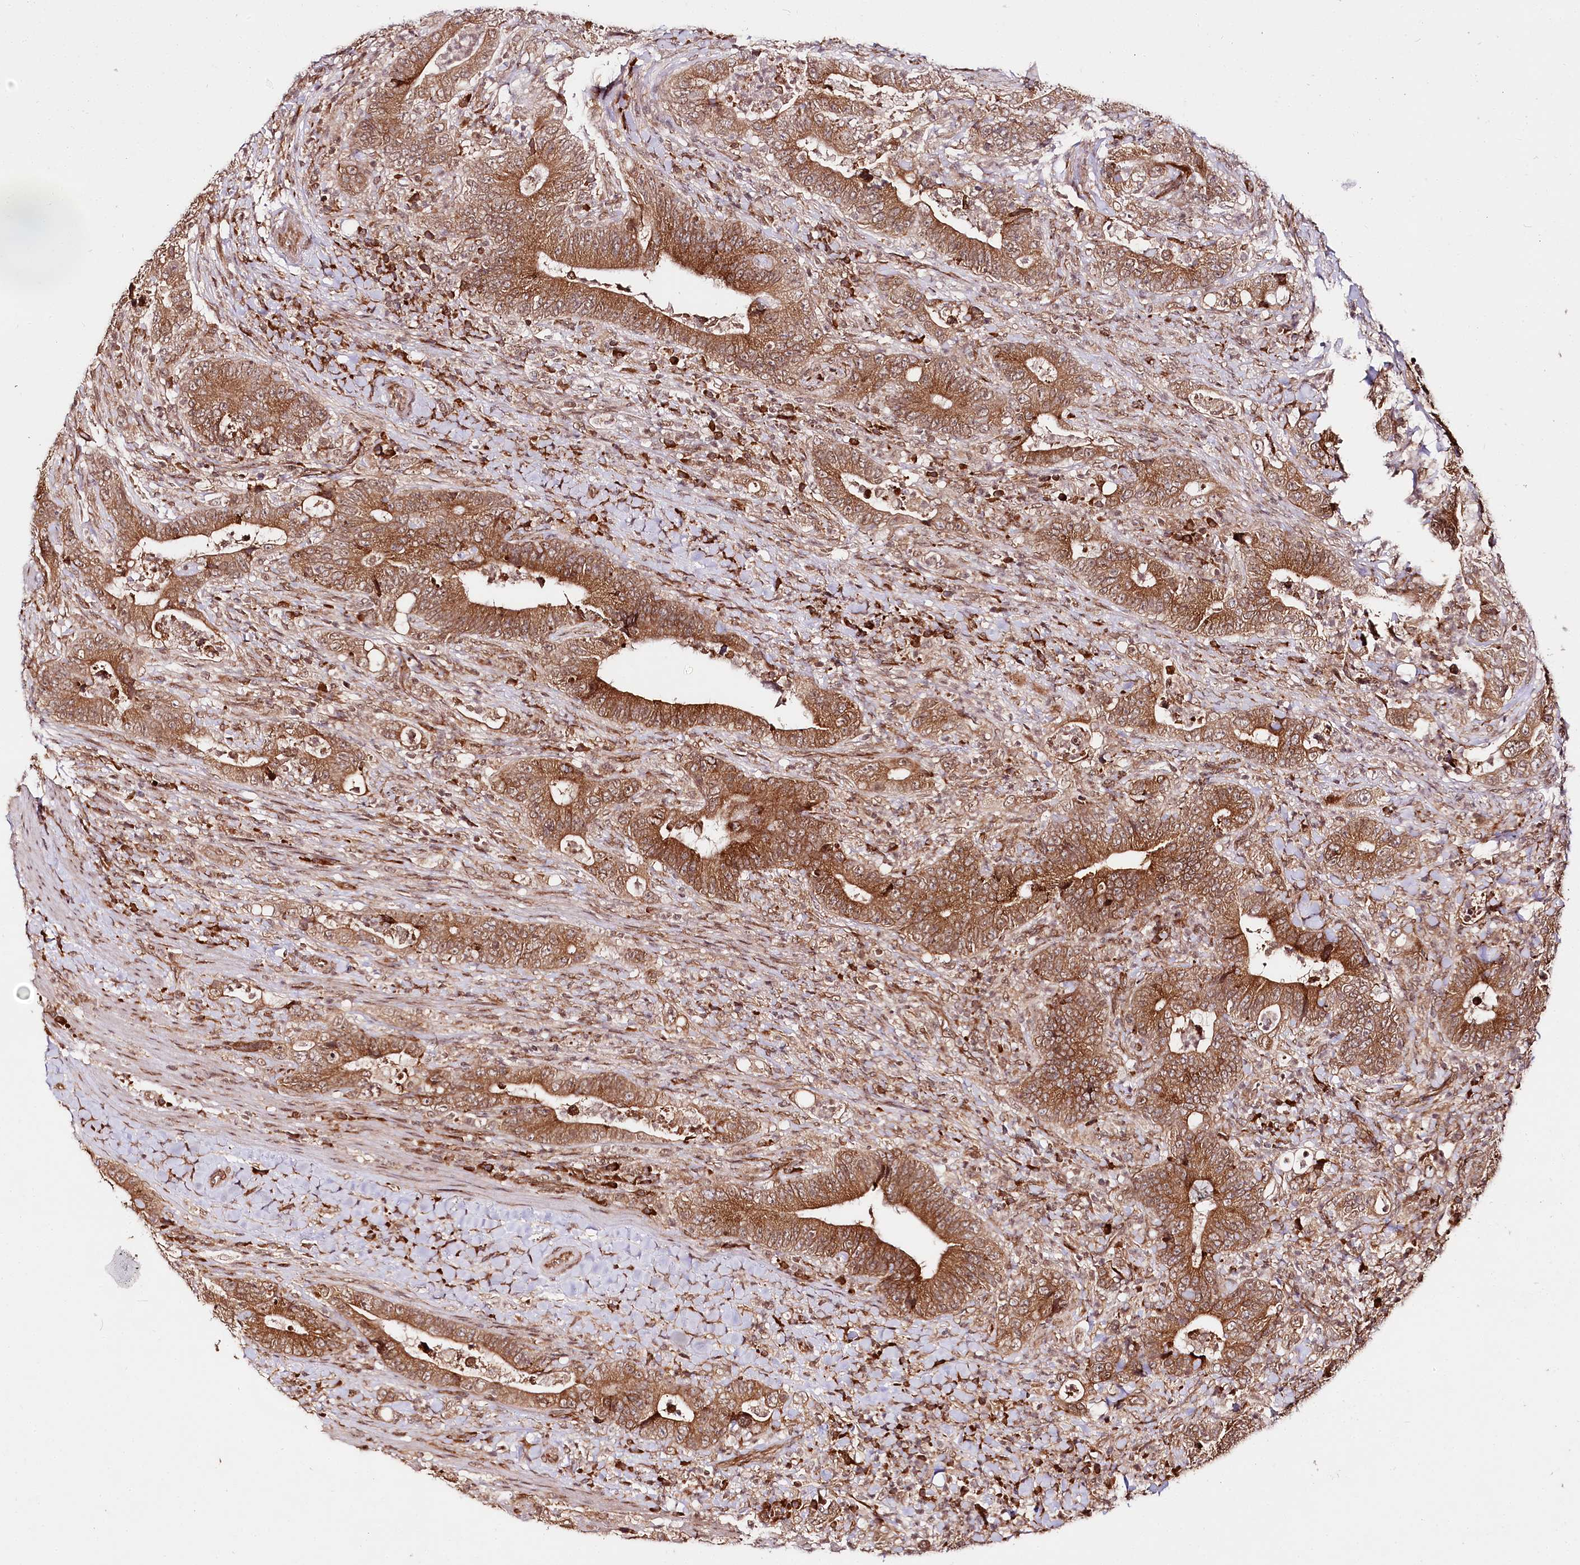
{"staining": {"intensity": "strong", "quantity": ">75%", "location": "cytoplasmic/membranous"}, "tissue": "colorectal cancer", "cell_type": "Tumor cells", "image_type": "cancer", "snomed": [{"axis": "morphology", "description": "Adenocarcinoma, NOS"}, {"axis": "topography", "description": "Colon"}], "caption": "A histopathology image showing strong cytoplasmic/membranous expression in approximately >75% of tumor cells in colorectal adenocarcinoma, as visualized by brown immunohistochemical staining.", "gene": "ENSG00000144785", "patient": {"sex": "female", "age": 75}}